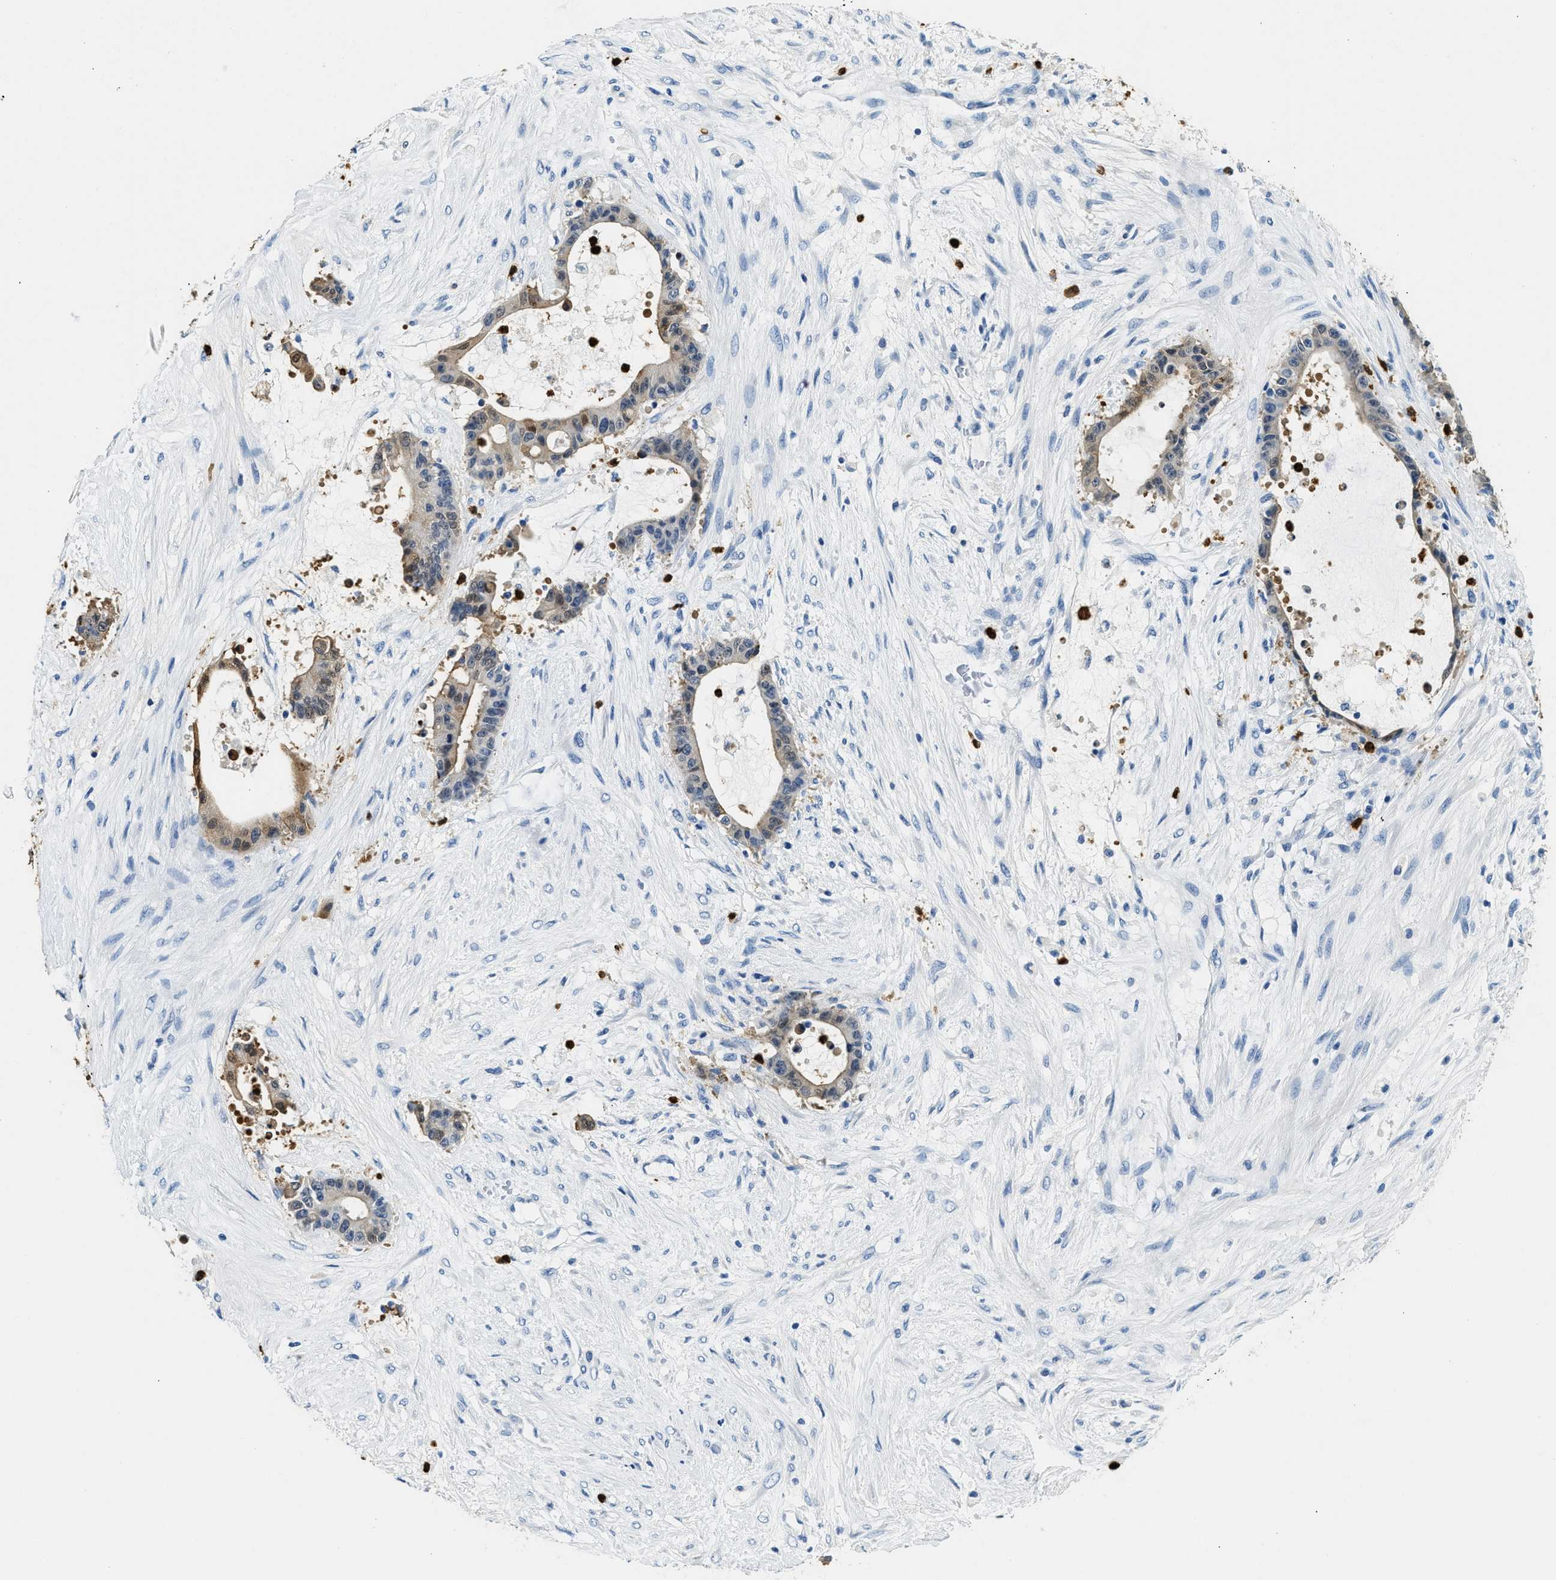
{"staining": {"intensity": "moderate", "quantity": "<25%", "location": "cytoplasmic/membranous,nuclear"}, "tissue": "liver cancer", "cell_type": "Tumor cells", "image_type": "cancer", "snomed": [{"axis": "morphology", "description": "Cholangiocarcinoma"}, {"axis": "topography", "description": "Liver"}], "caption": "Liver cholangiocarcinoma stained for a protein exhibits moderate cytoplasmic/membranous and nuclear positivity in tumor cells.", "gene": "ANXA3", "patient": {"sex": "female", "age": 73}}